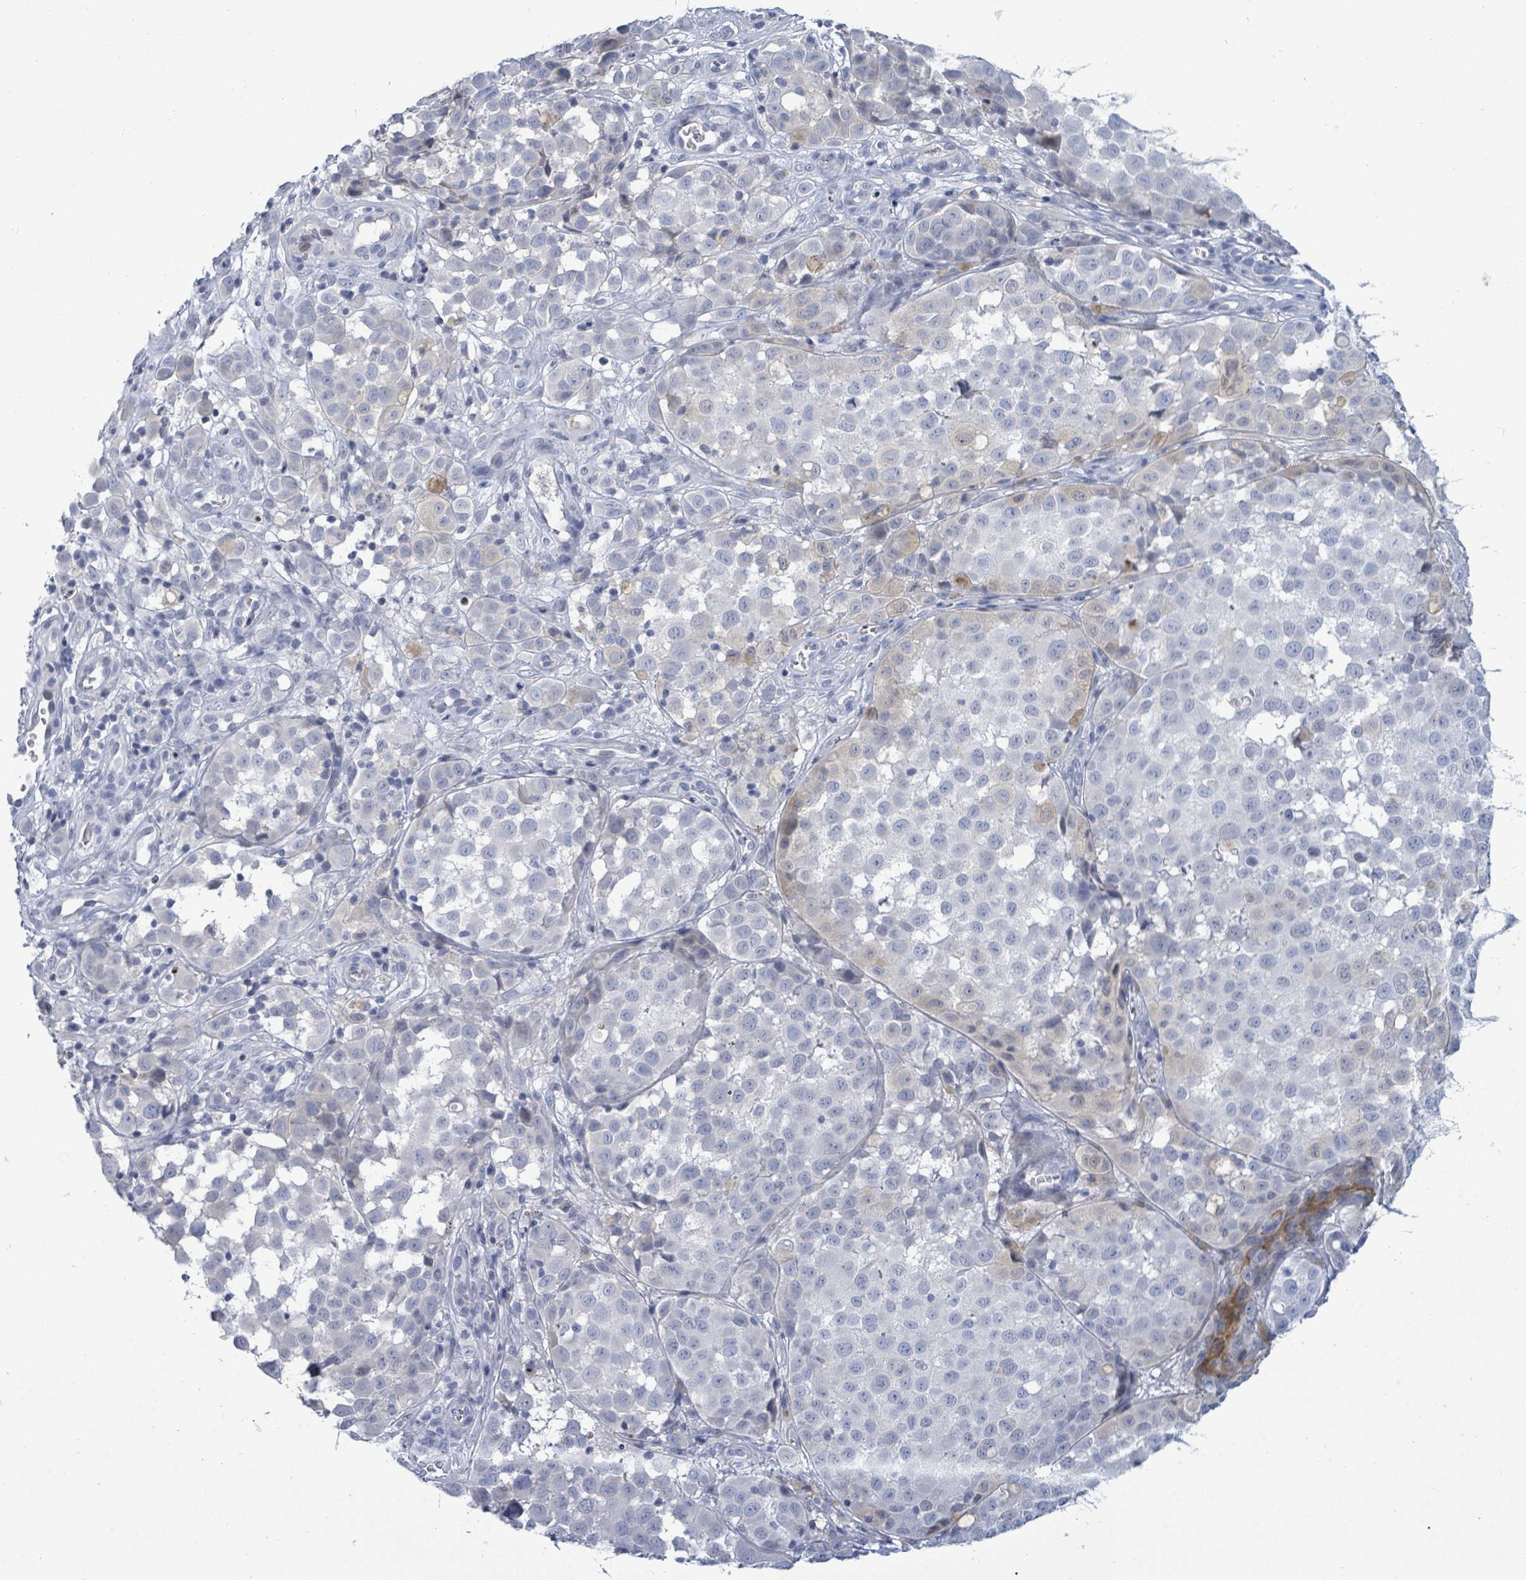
{"staining": {"intensity": "negative", "quantity": "none", "location": "none"}, "tissue": "melanoma", "cell_type": "Tumor cells", "image_type": "cancer", "snomed": [{"axis": "morphology", "description": "Malignant melanoma, NOS"}, {"axis": "topography", "description": "Skin"}], "caption": "Micrograph shows no significant protein expression in tumor cells of melanoma.", "gene": "NTN3", "patient": {"sex": "male", "age": 64}}